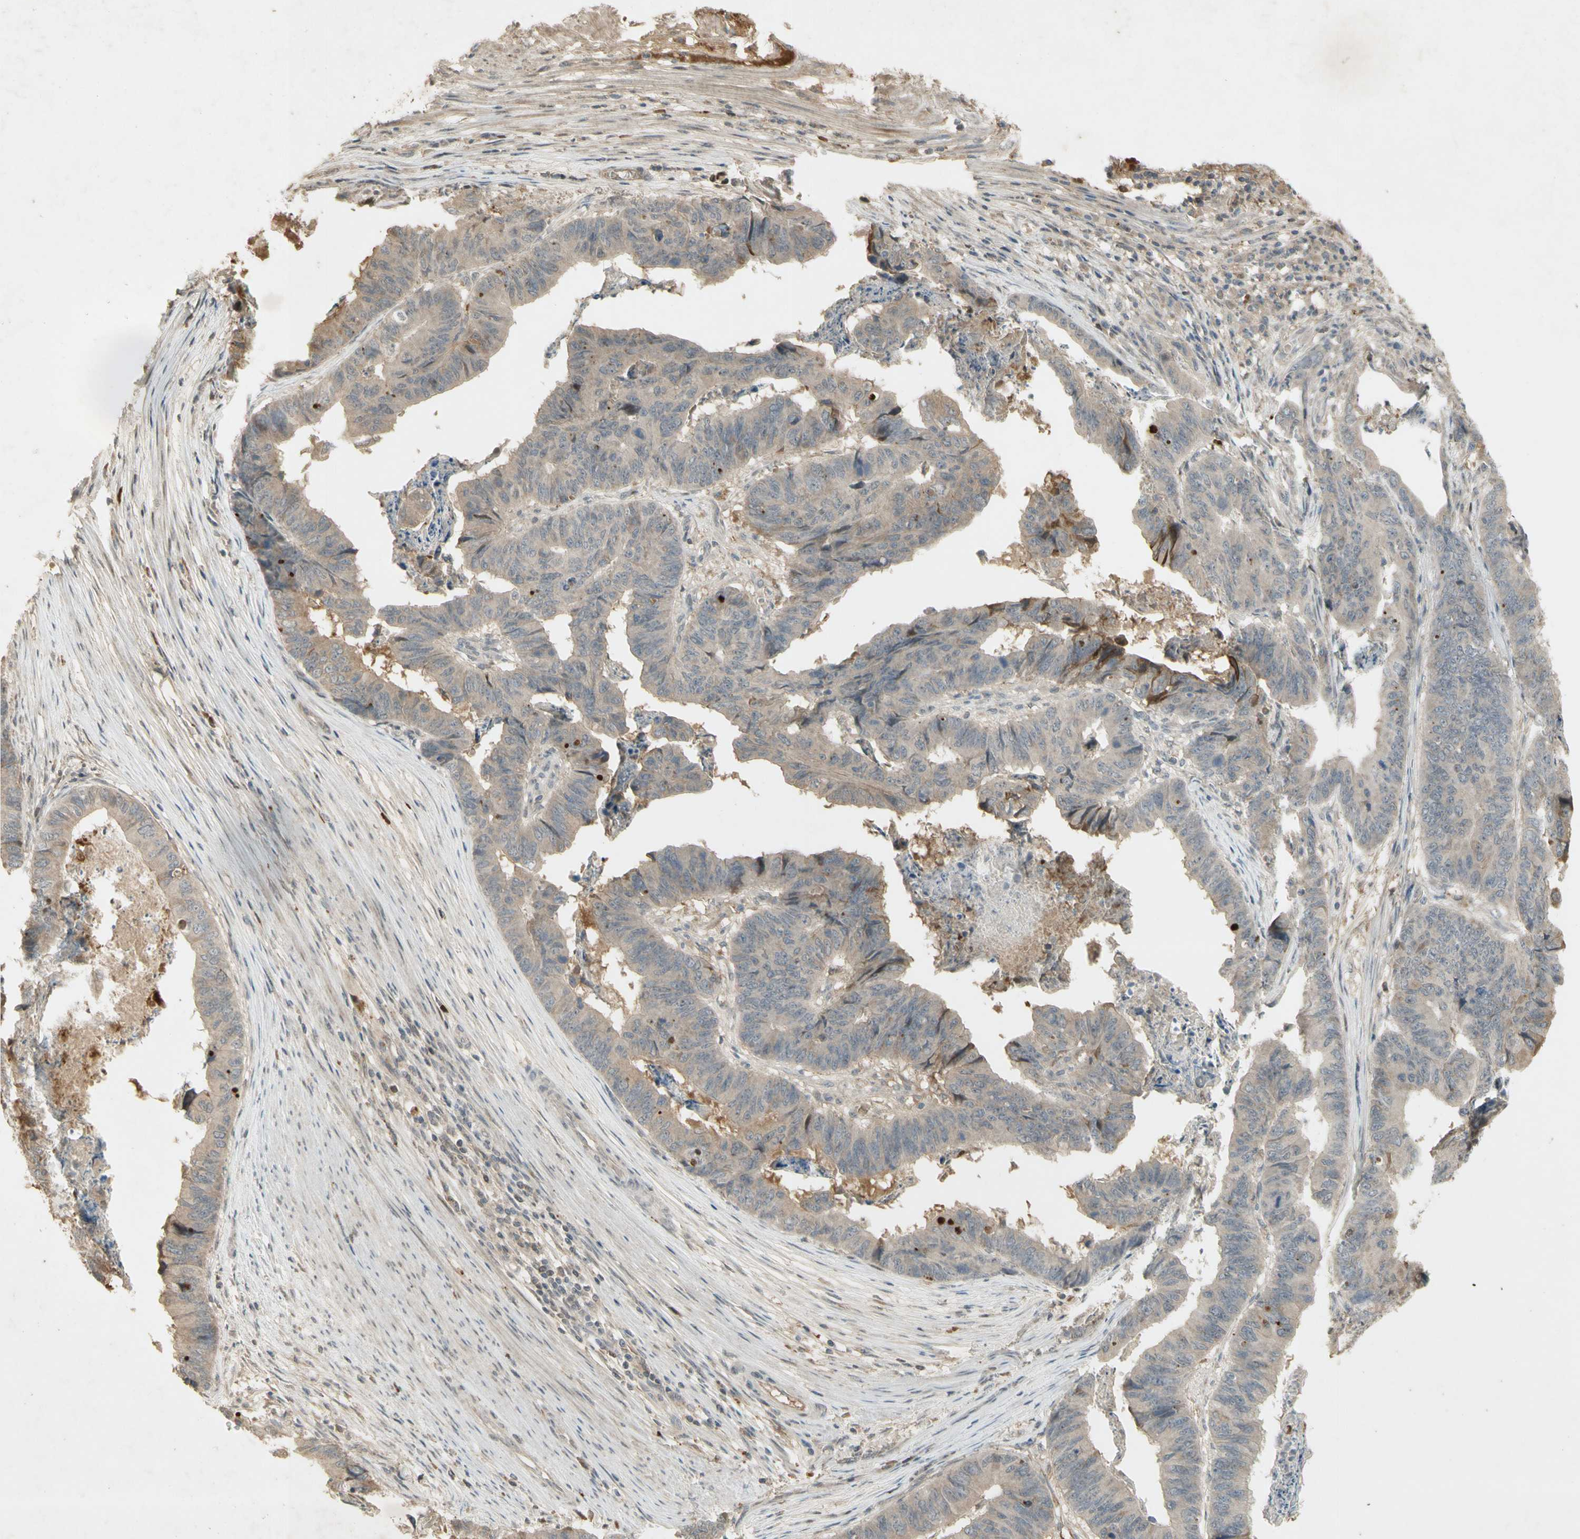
{"staining": {"intensity": "weak", "quantity": "<25%", "location": "cytoplasmic/membranous"}, "tissue": "stomach cancer", "cell_type": "Tumor cells", "image_type": "cancer", "snomed": [{"axis": "morphology", "description": "Adenocarcinoma, NOS"}, {"axis": "topography", "description": "Stomach, lower"}], "caption": "The micrograph demonstrates no staining of tumor cells in stomach adenocarcinoma. Nuclei are stained in blue.", "gene": "NRG4", "patient": {"sex": "male", "age": 77}}